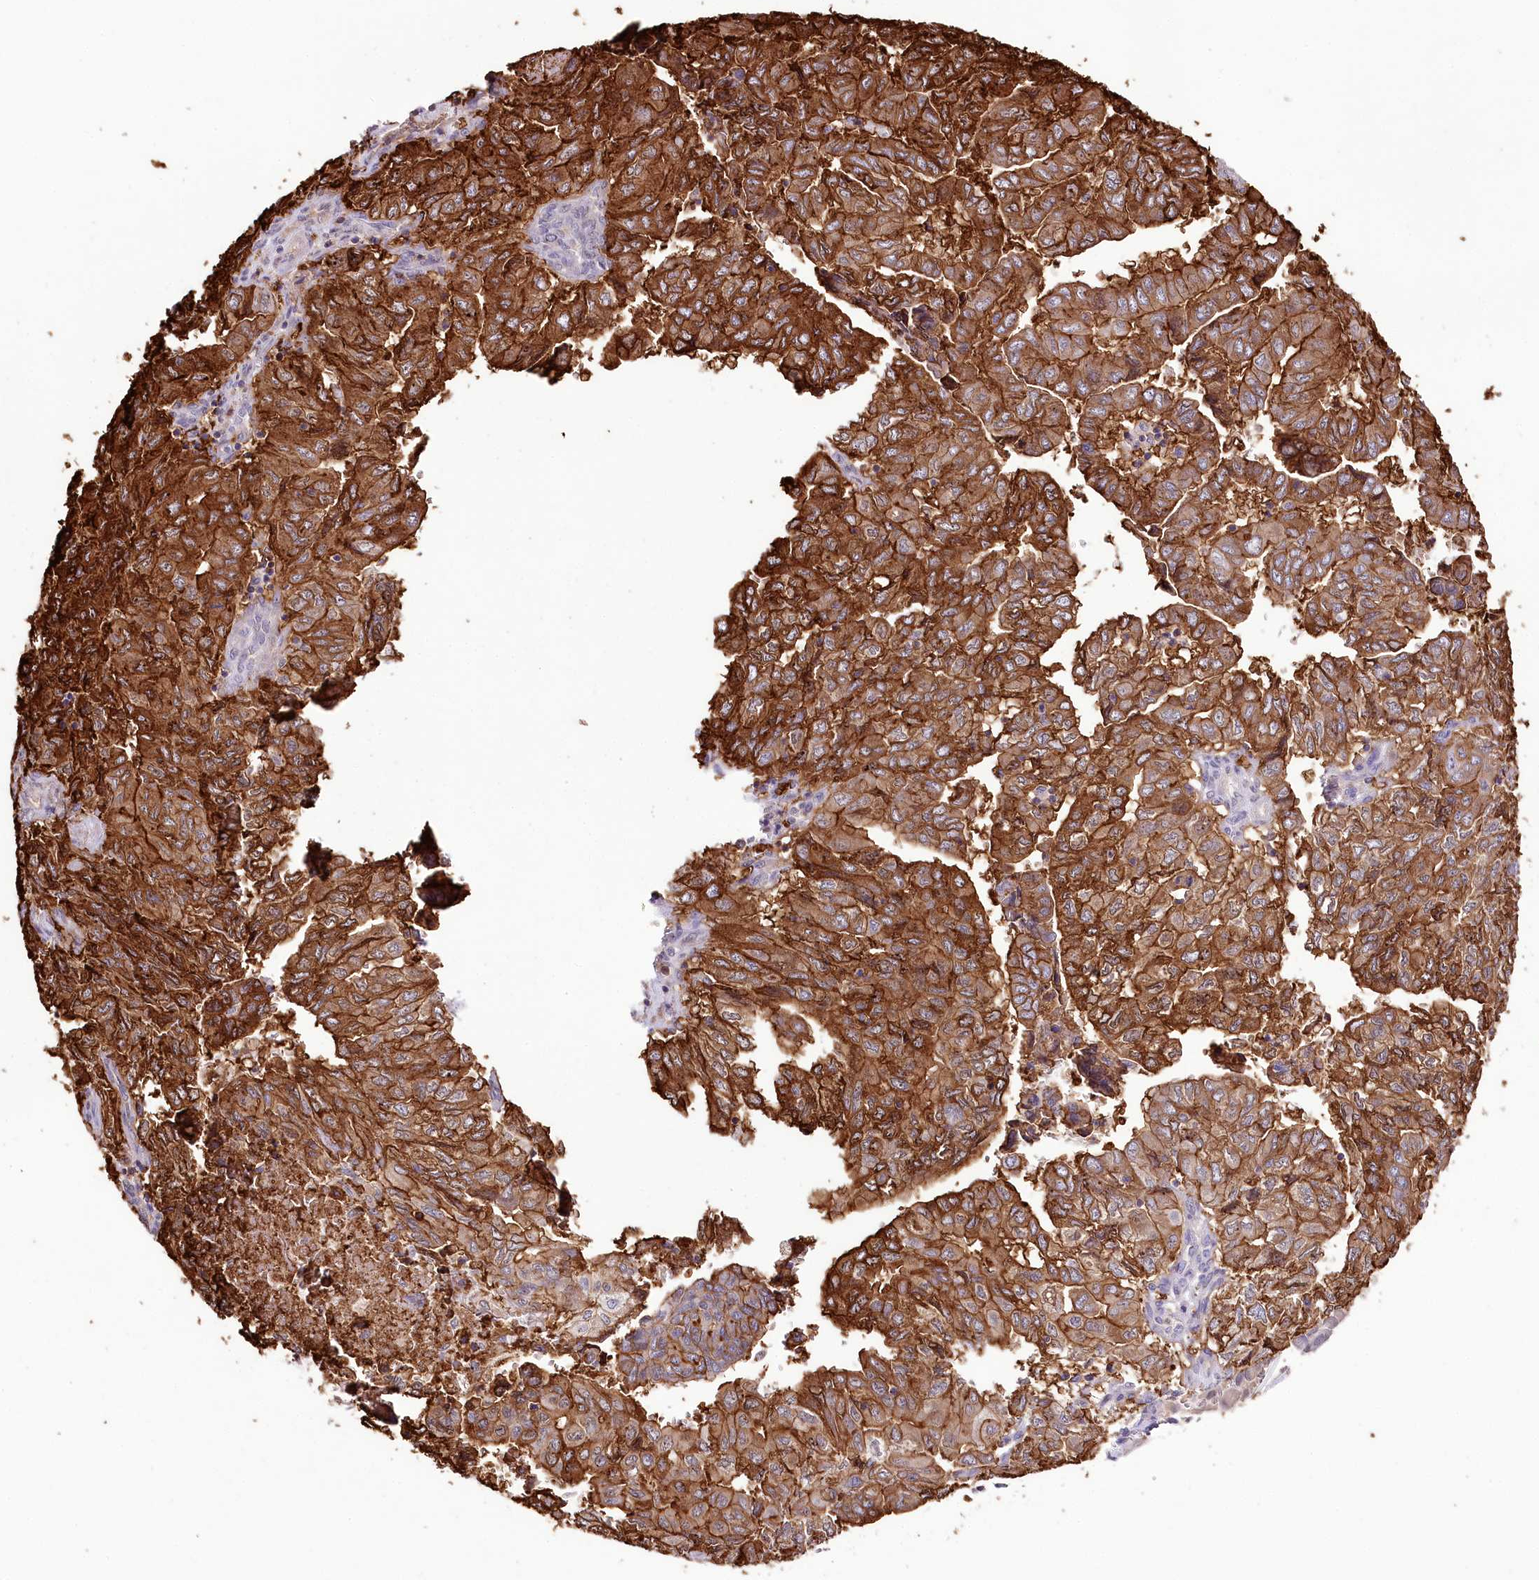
{"staining": {"intensity": "strong", "quantity": ">75%", "location": "cytoplasmic/membranous"}, "tissue": "pancreatic cancer", "cell_type": "Tumor cells", "image_type": "cancer", "snomed": [{"axis": "morphology", "description": "Adenocarcinoma, NOS"}, {"axis": "topography", "description": "Pancreas"}], "caption": "Pancreatic cancer stained with a protein marker exhibits strong staining in tumor cells.", "gene": "UGP2", "patient": {"sex": "male", "age": 51}}